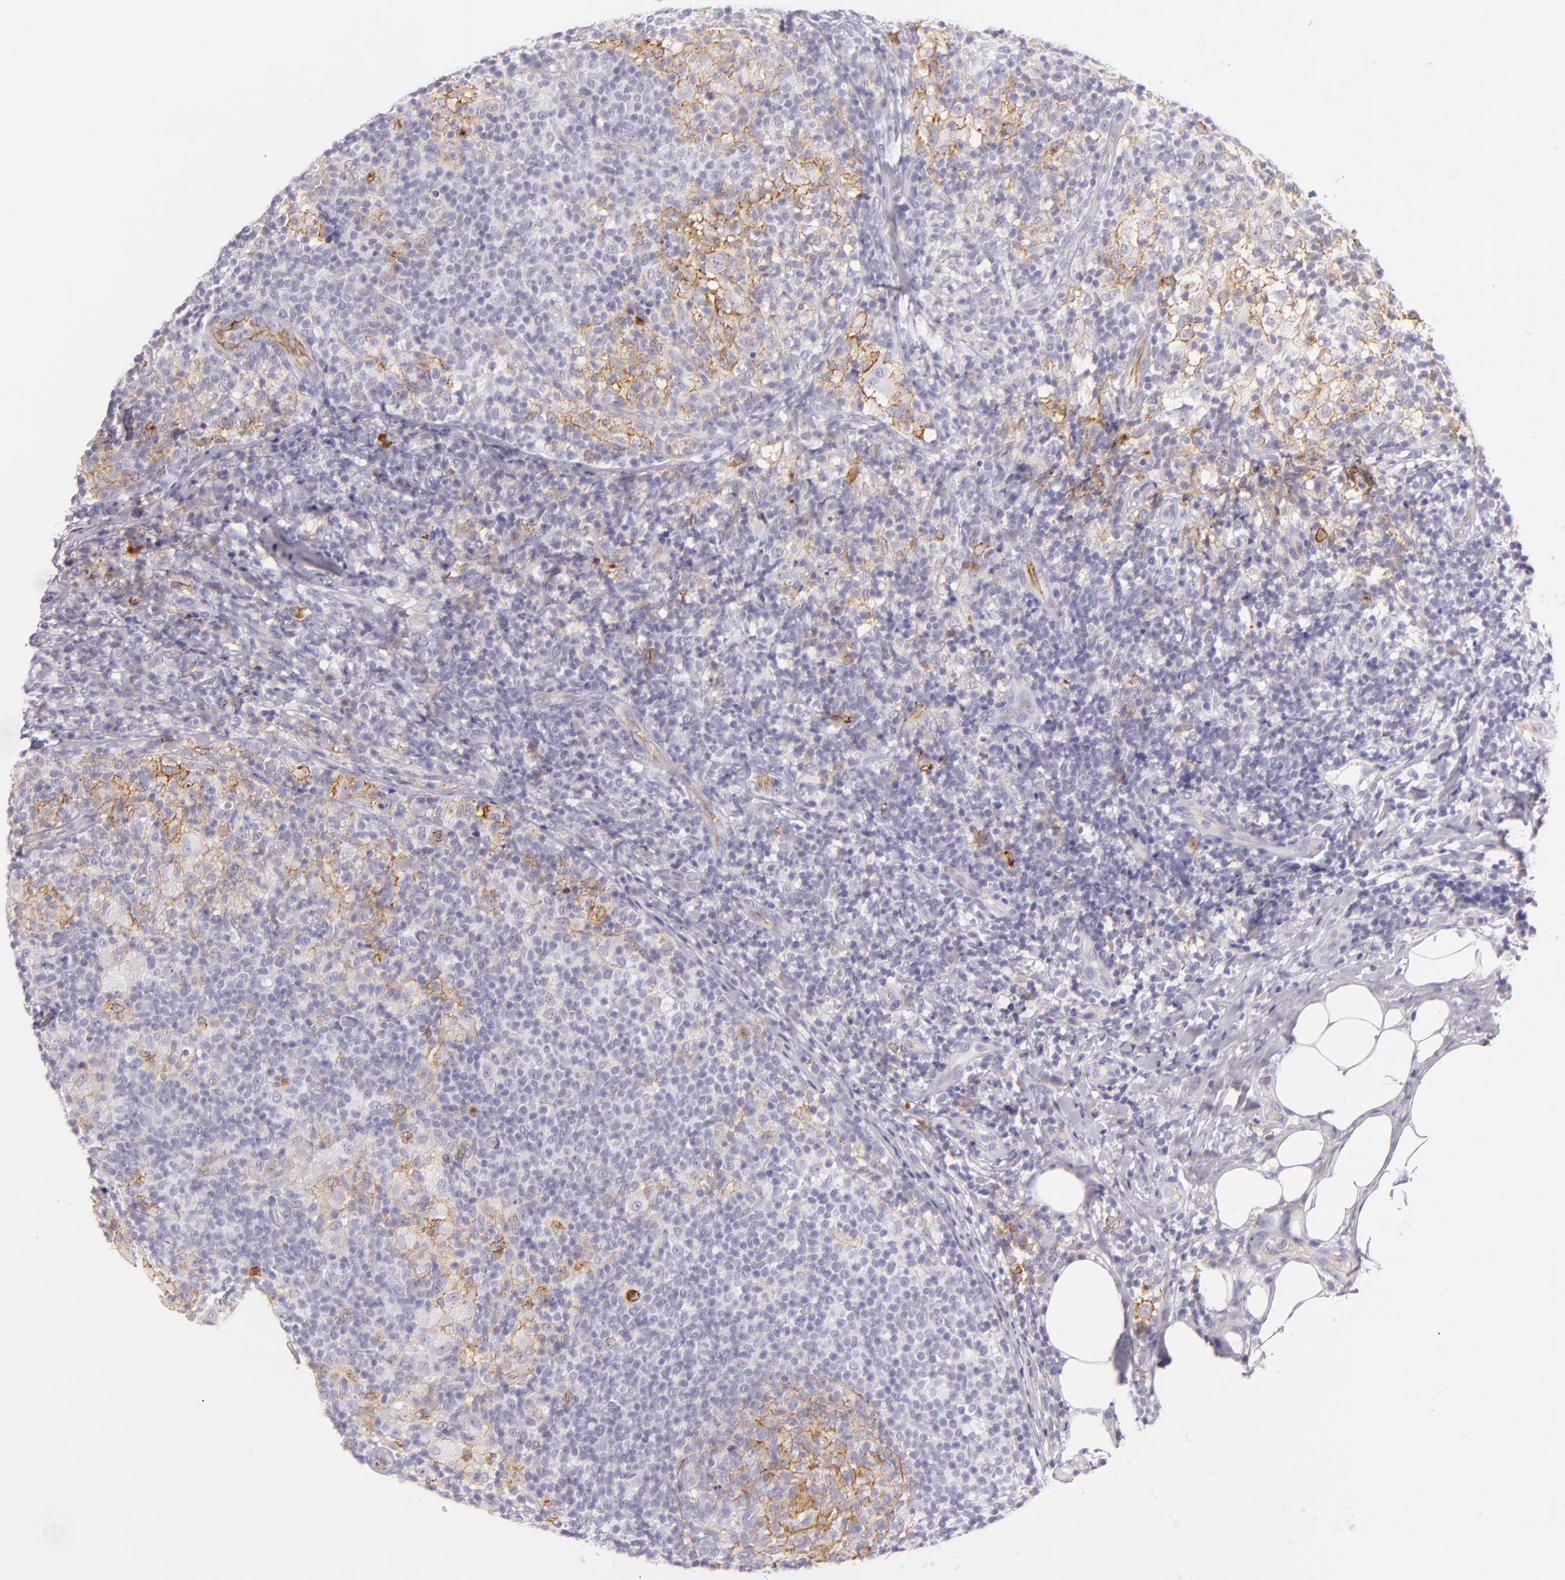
{"staining": {"intensity": "weak", "quantity": "<25%", "location": "cytoplasmic/membranous"}, "tissue": "lymph node", "cell_type": "Germinal center cells", "image_type": "normal", "snomed": [{"axis": "morphology", "description": "Normal tissue, NOS"}, {"axis": "morphology", "description": "Inflammation, NOS"}, {"axis": "topography", "description": "Lymph node"}], "caption": "Germinal center cells show no significant expression in unremarkable lymph node. Nuclei are stained in blue.", "gene": "ICAM1", "patient": {"sex": "male", "age": 46}}